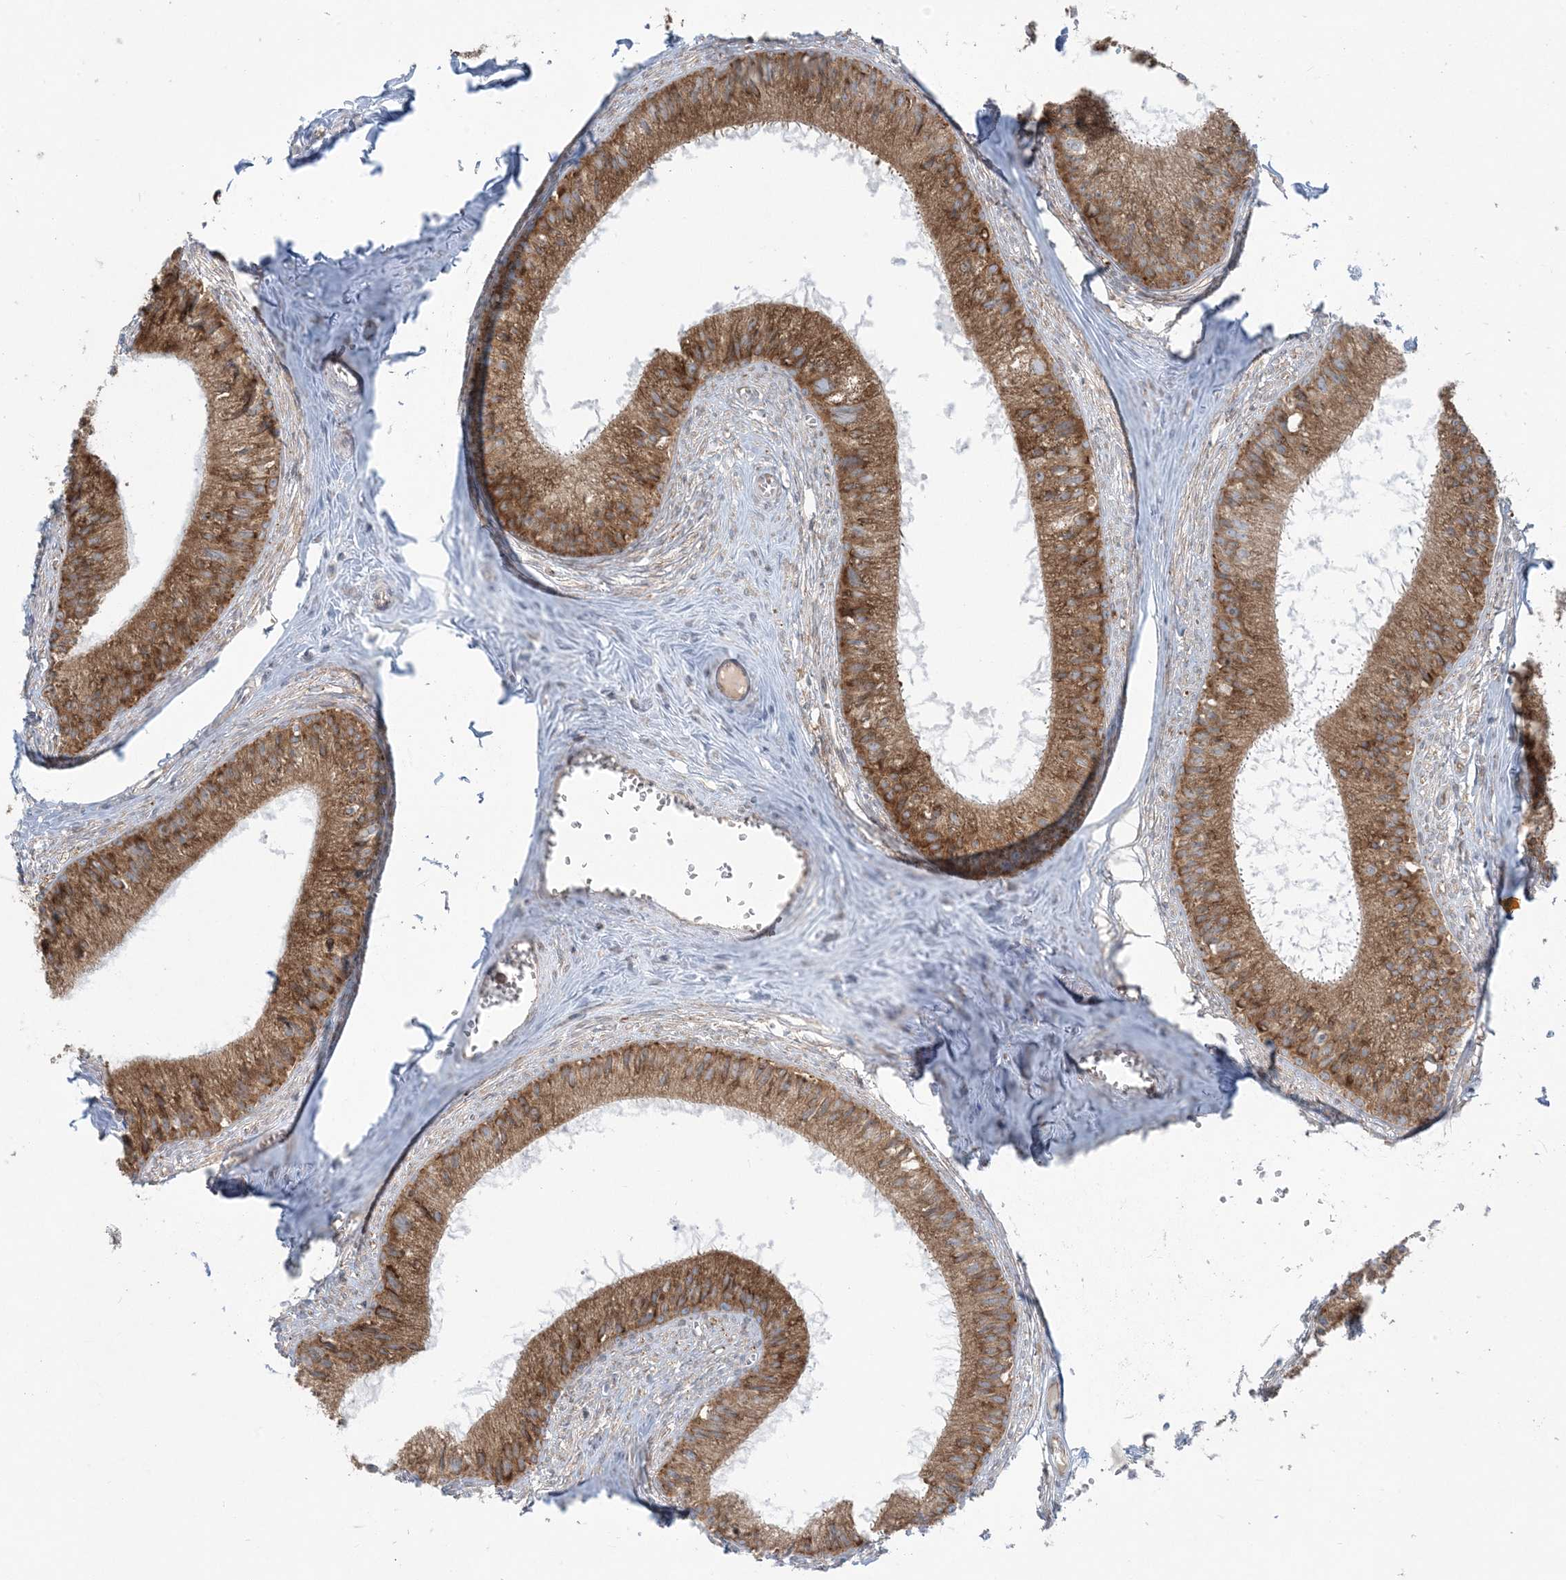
{"staining": {"intensity": "strong", "quantity": ">75%", "location": "cytoplasmic/membranous"}, "tissue": "epididymis", "cell_type": "Glandular cells", "image_type": "normal", "snomed": [{"axis": "morphology", "description": "Normal tissue, NOS"}, {"axis": "topography", "description": "Epididymis"}], "caption": "IHC histopathology image of normal human epididymis stained for a protein (brown), which exhibits high levels of strong cytoplasmic/membranous staining in about >75% of glandular cells.", "gene": "UBXN4", "patient": {"sex": "male", "age": 36}}